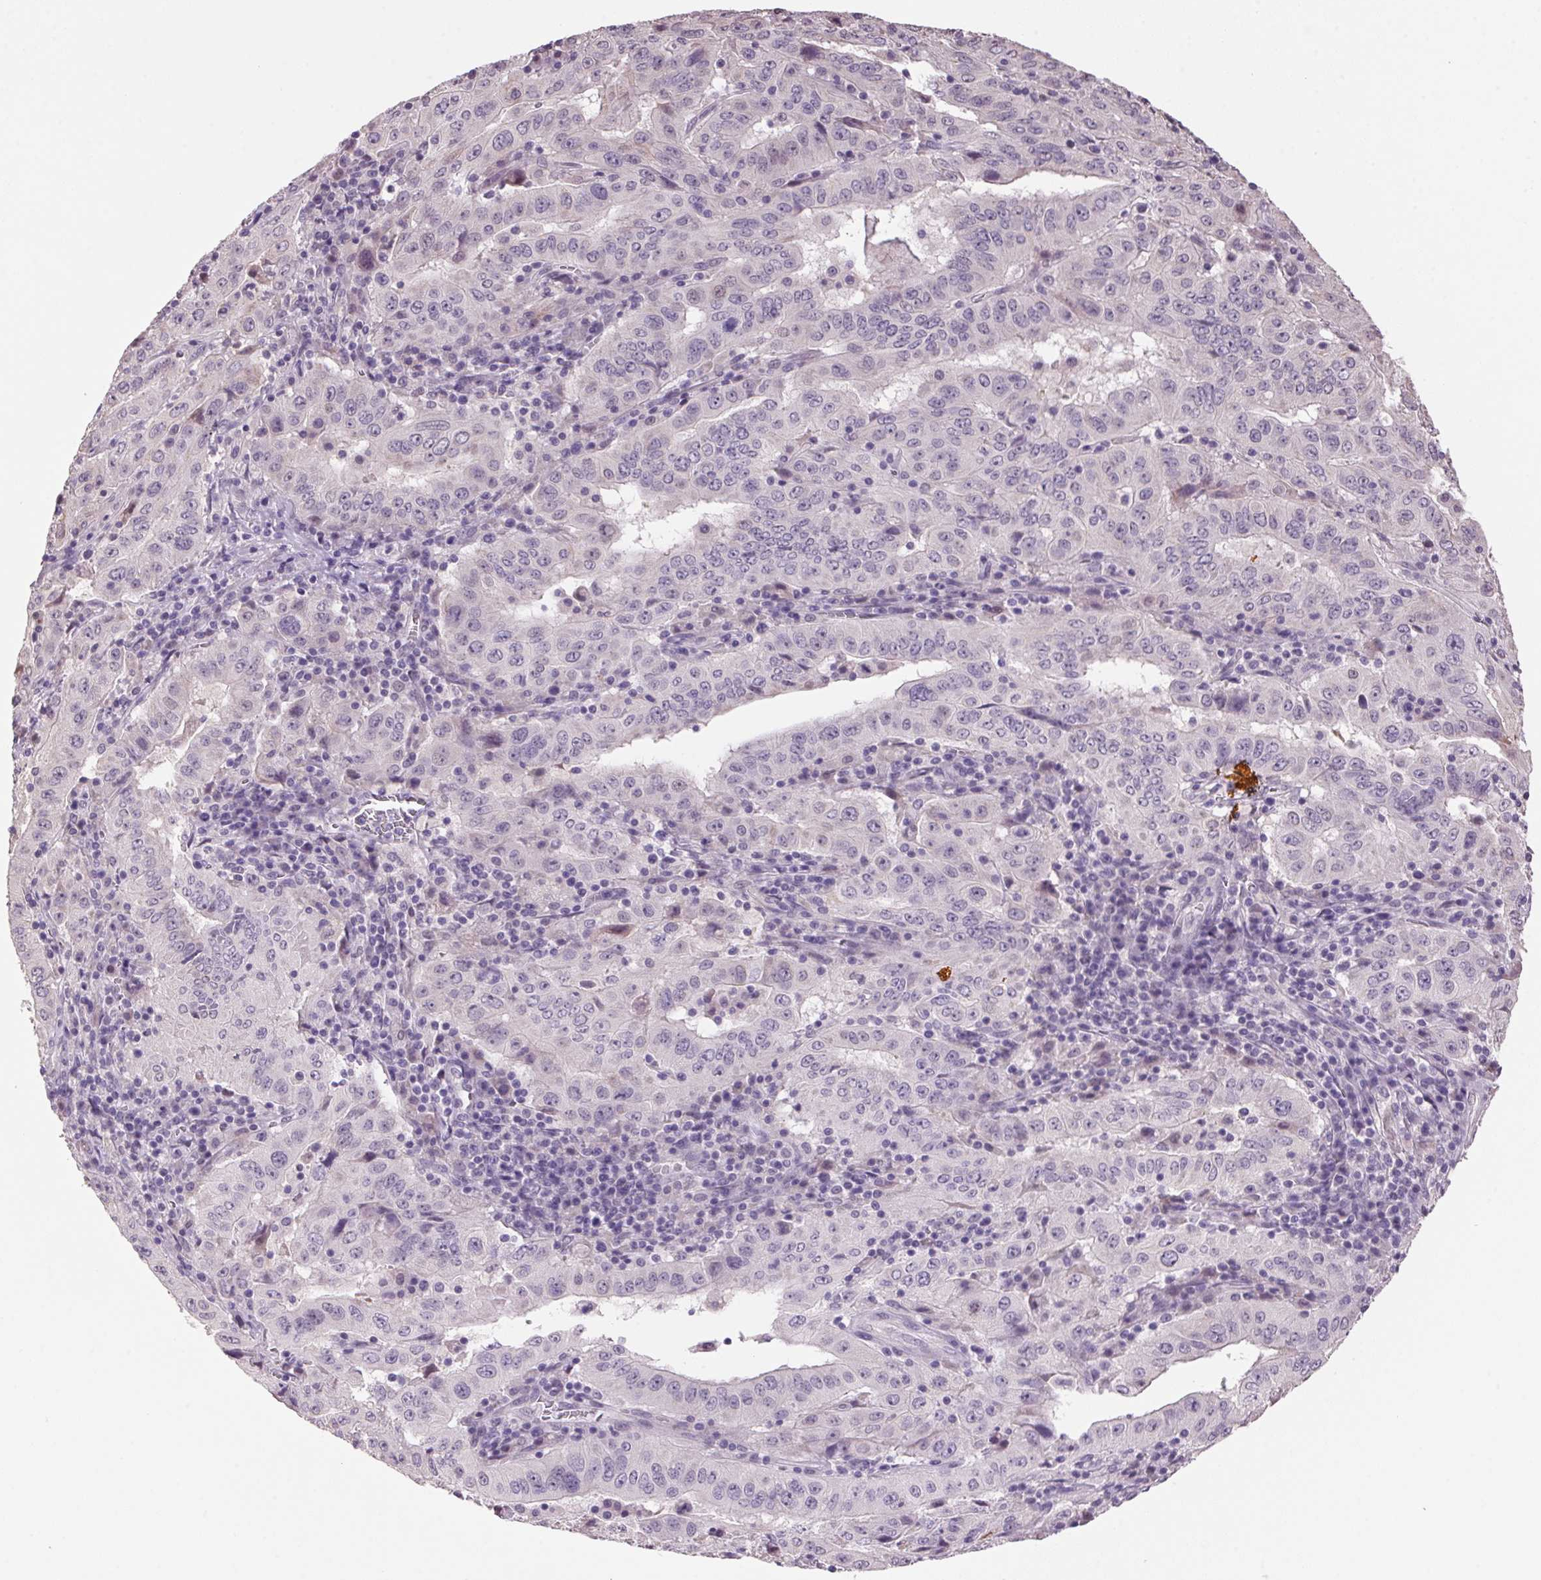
{"staining": {"intensity": "negative", "quantity": "none", "location": "none"}, "tissue": "pancreatic cancer", "cell_type": "Tumor cells", "image_type": "cancer", "snomed": [{"axis": "morphology", "description": "Adenocarcinoma, NOS"}, {"axis": "topography", "description": "Pancreas"}], "caption": "This is an immunohistochemistry micrograph of human adenocarcinoma (pancreatic). There is no staining in tumor cells.", "gene": "VWA3B", "patient": {"sex": "male", "age": 63}}